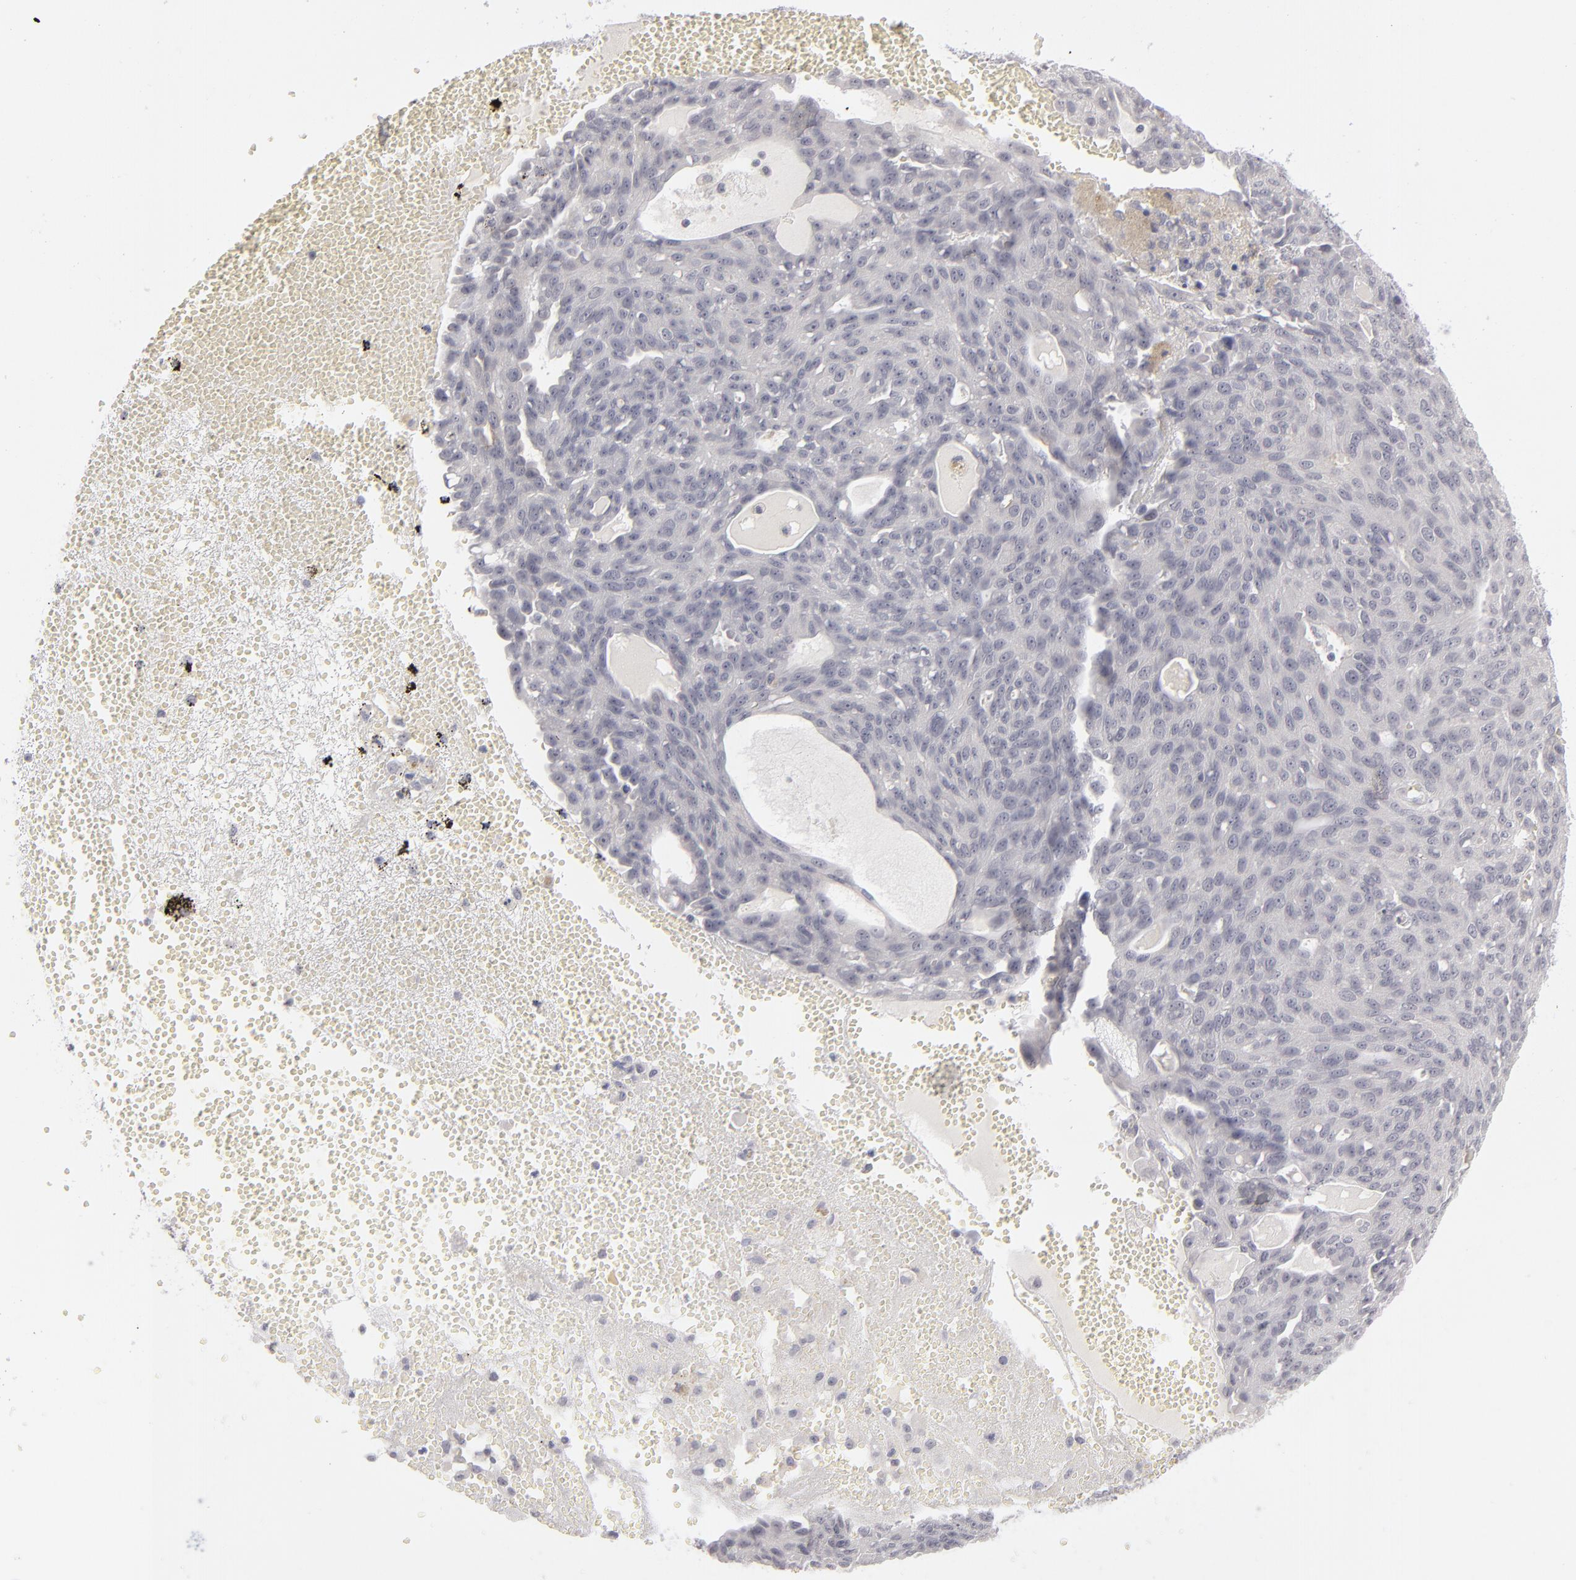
{"staining": {"intensity": "negative", "quantity": "none", "location": "none"}, "tissue": "ovarian cancer", "cell_type": "Tumor cells", "image_type": "cancer", "snomed": [{"axis": "morphology", "description": "Carcinoma, endometroid"}, {"axis": "topography", "description": "Ovary"}], "caption": "A micrograph of endometroid carcinoma (ovarian) stained for a protein exhibits no brown staining in tumor cells.", "gene": "KIAA1210", "patient": {"sex": "female", "age": 60}}